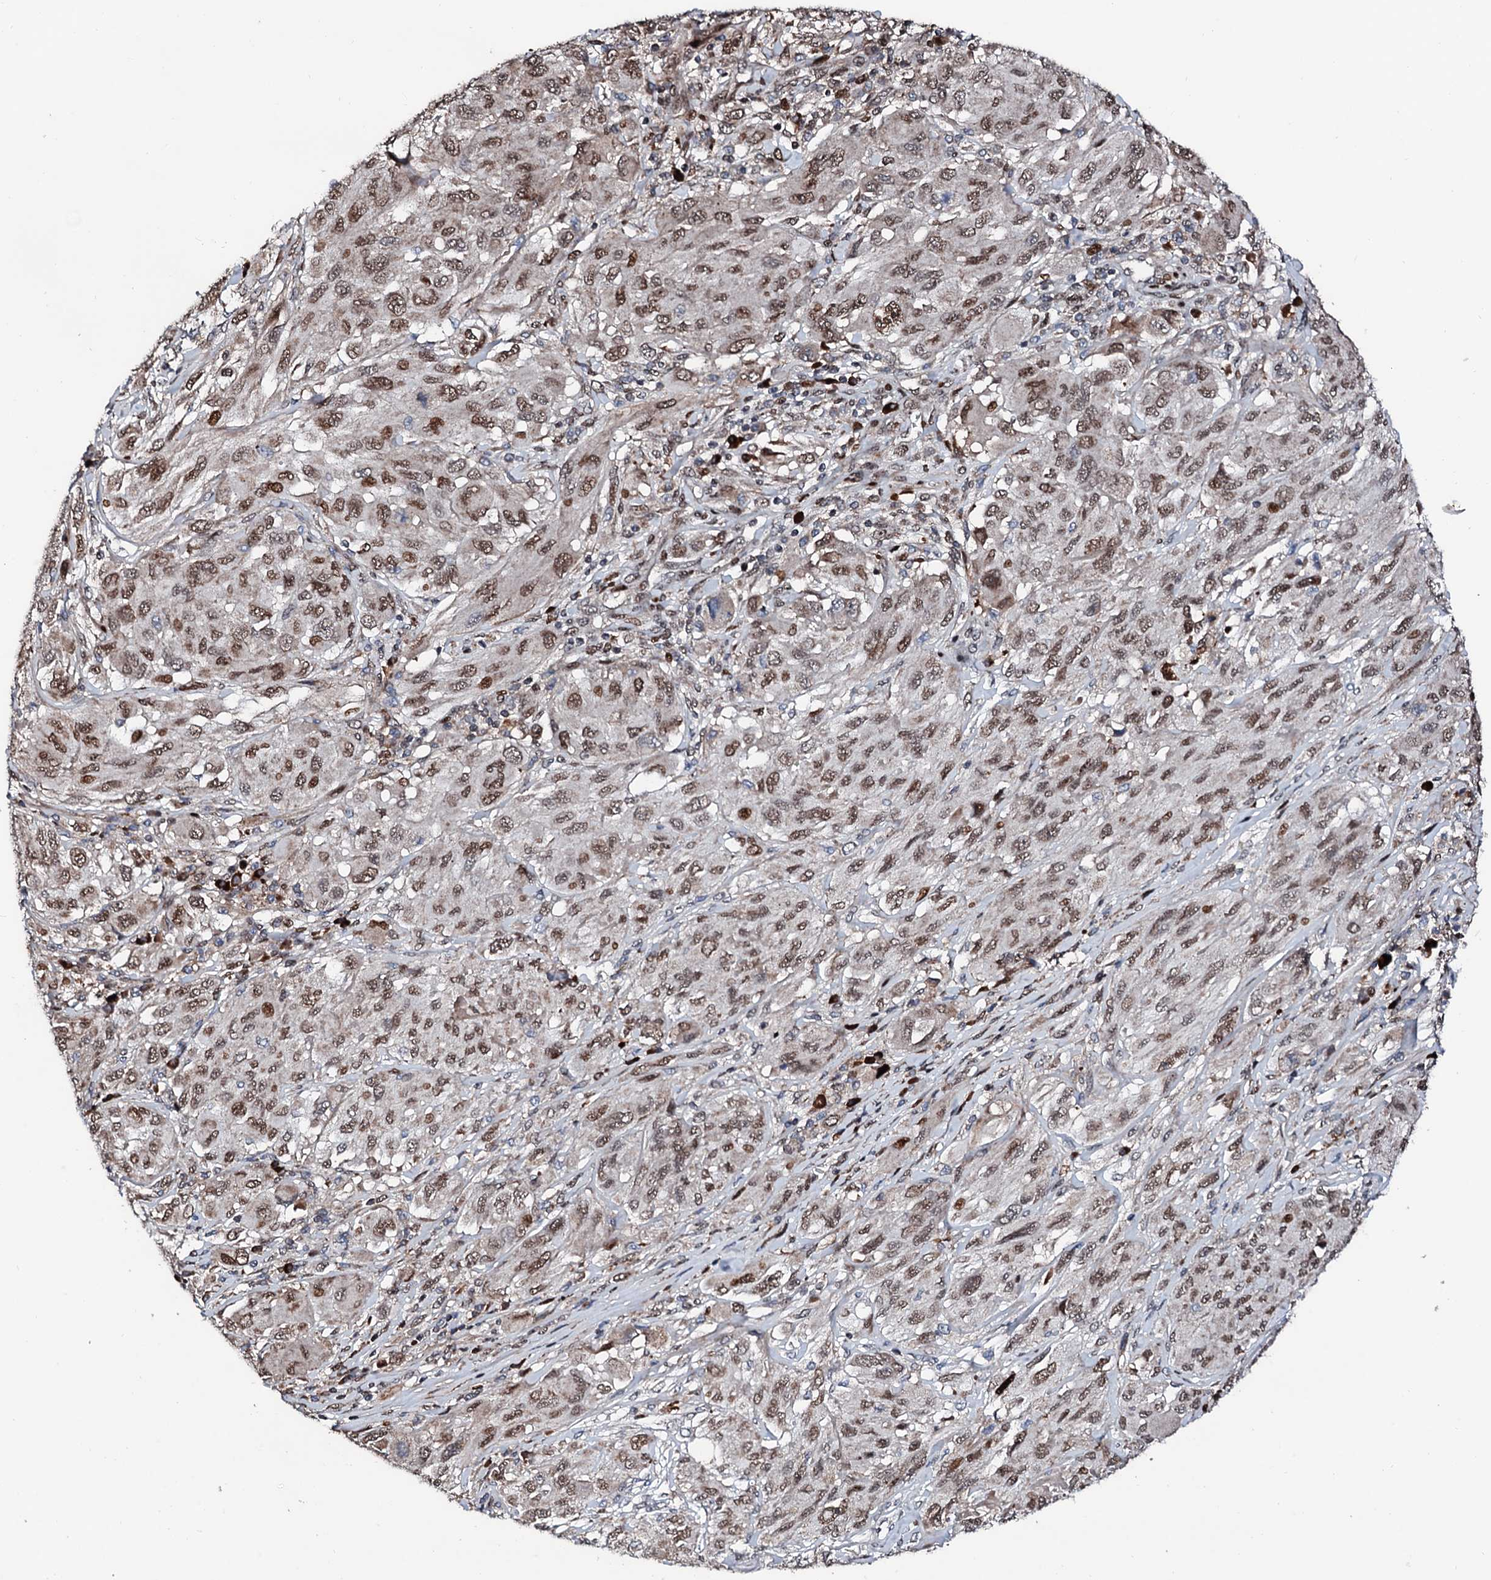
{"staining": {"intensity": "moderate", "quantity": ">75%", "location": "nuclear"}, "tissue": "melanoma", "cell_type": "Tumor cells", "image_type": "cancer", "snomed": [{"axis": "morphology", "description": "Malignant melanoma, NOS"}, {"axis": "topography", "description": "Skin"}], "caption": "Immunohistochemistry (IHC) micrograph of neoplastic tissue: human malignant melanoma stained using IHC displays medium levels of moderate protein expression localized specifically in the nuclear of tumor cells, appearing as a nuclear brown color.", "gene": "KIF18A", "patient": {"sex": "female", "age": 91}}